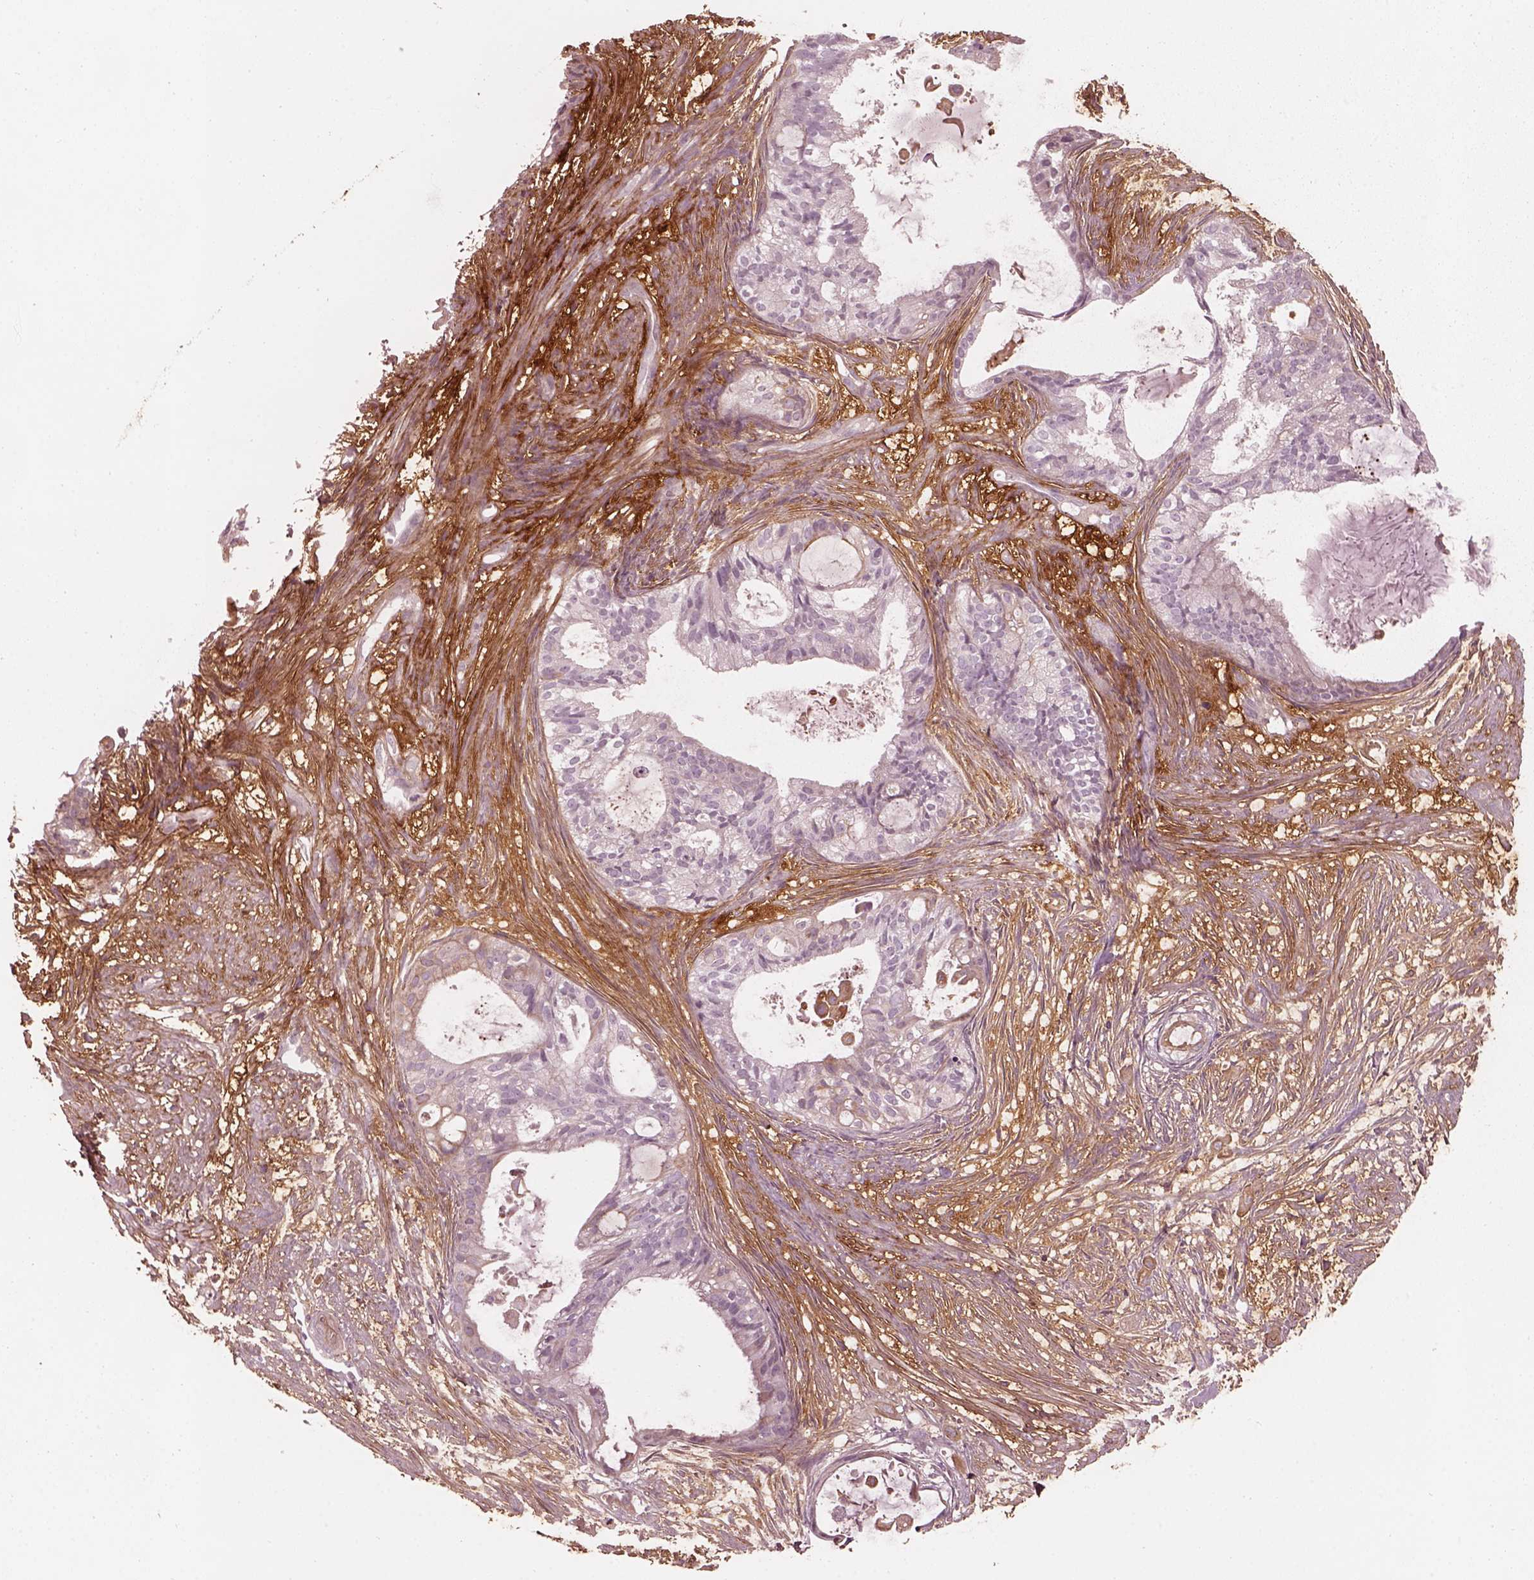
{"staining": {"intensity": "negative", "quantity": "none", "location": "none"}, "tissue": "endometrial cancer", "cell_type": "Tumor cells", "image_type": "cancer", "snomed": [{"axis": "morphology", "description": "Adenocarcinoma, NOS"}, {"axis": "topography", "description": "Endometrium"}], "caption": "An immunohistochemistry (IHC) photomicrograph of endometrial adenocarcinoma is shown. There is no staining in tumor cells of endometrial adenocarcinoma. (Brightfield microscopy of DAB immunohistochemistry at high magnification).", "gene": "EFEMP1", "patient": {"sex": "female", "age": 86}}